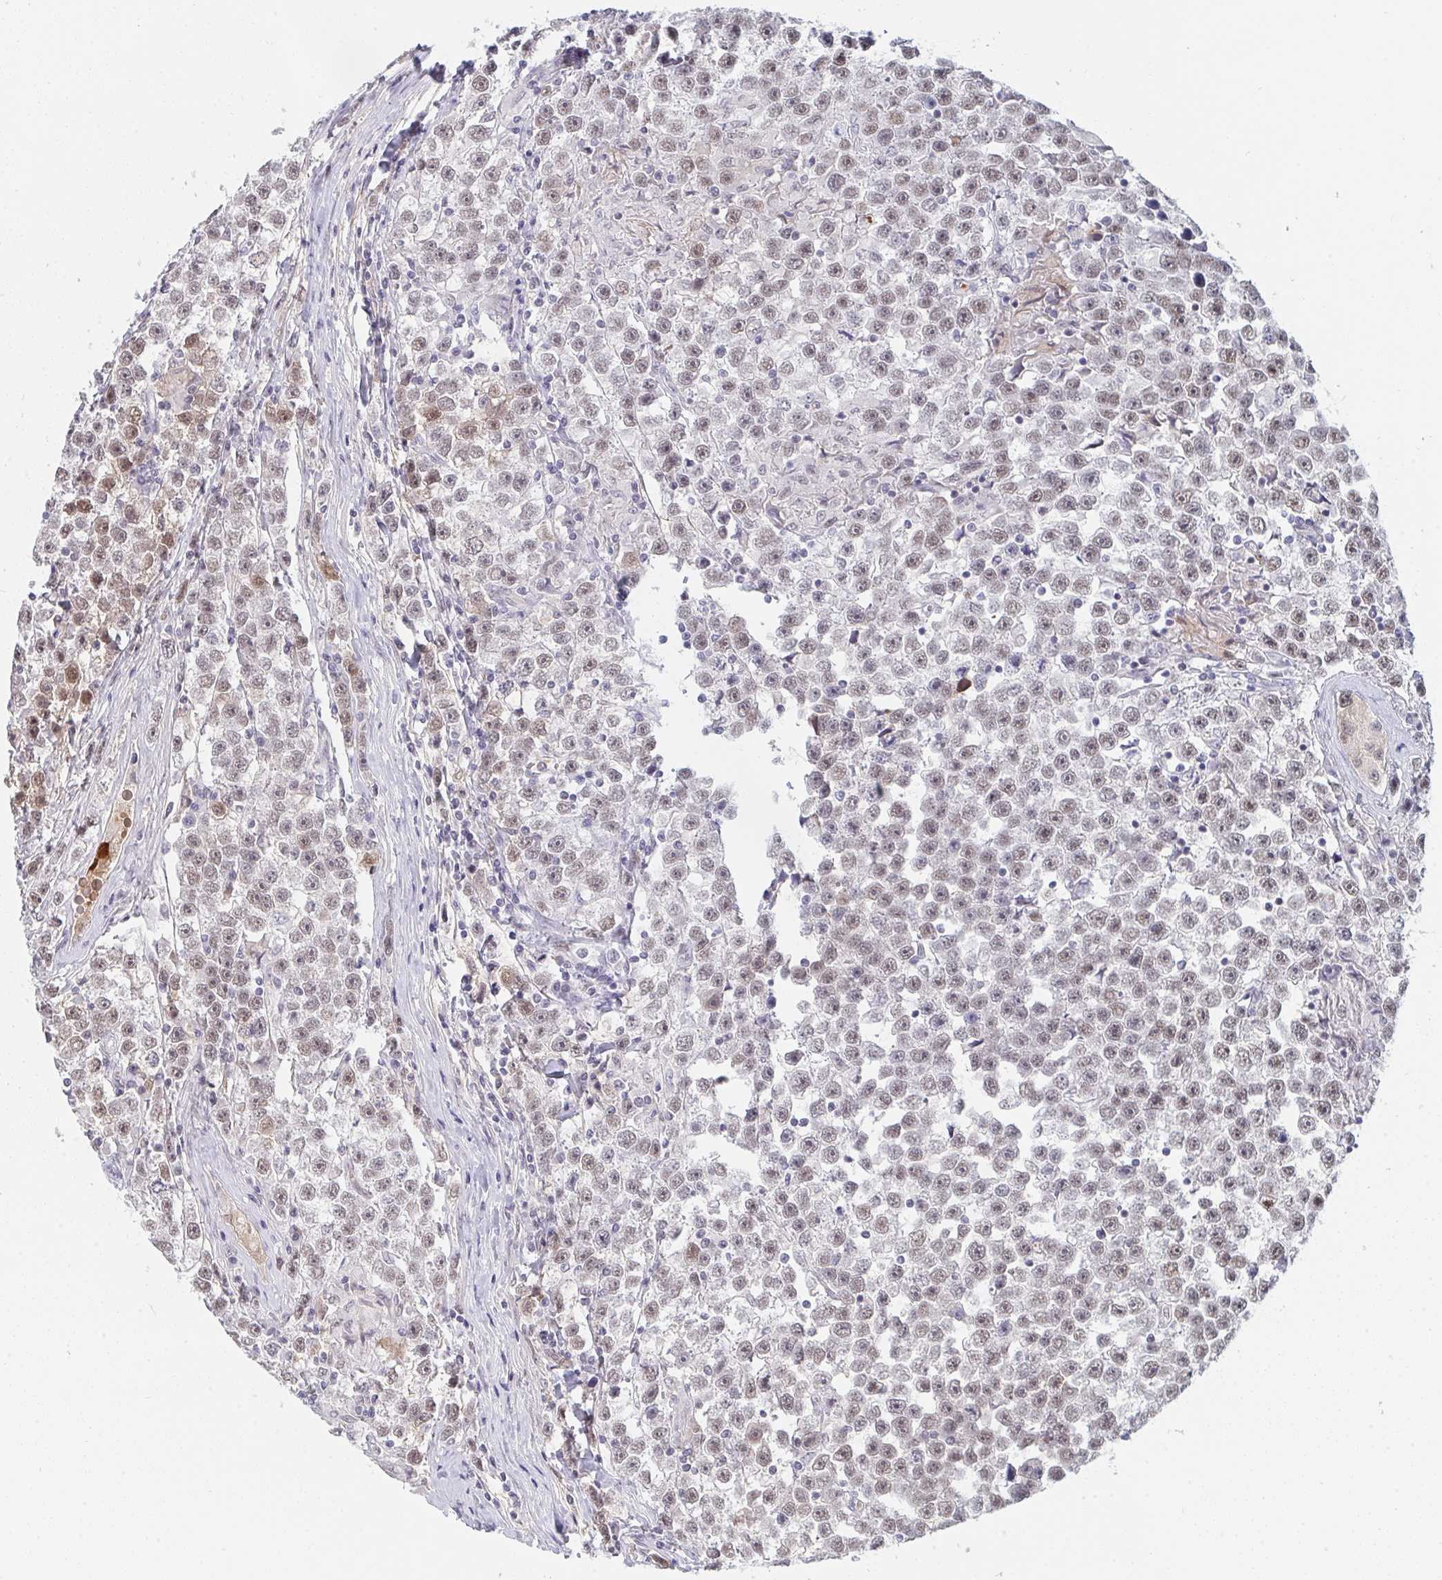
{"staining": {"intensity": "weak", "quantity": "25%-75%", "location": "nuclear"}, "tissue": "testis cancer", "cell_type": "Tumor cells", "image_type": "cancer", "snomed": [{"axis": "morphology", "description": "Seminoma, NOS"}, {"axis": "topography", "description": "Testis"}], "caption": "Immunohistochemistry (IHC) of human seminoma (testis) exhibits low levels of weak nuclear positivity in about 25%-75% of tumor cells.", "gene": "DSCAML1", "patient": {"sex": "male", "age": 31}}